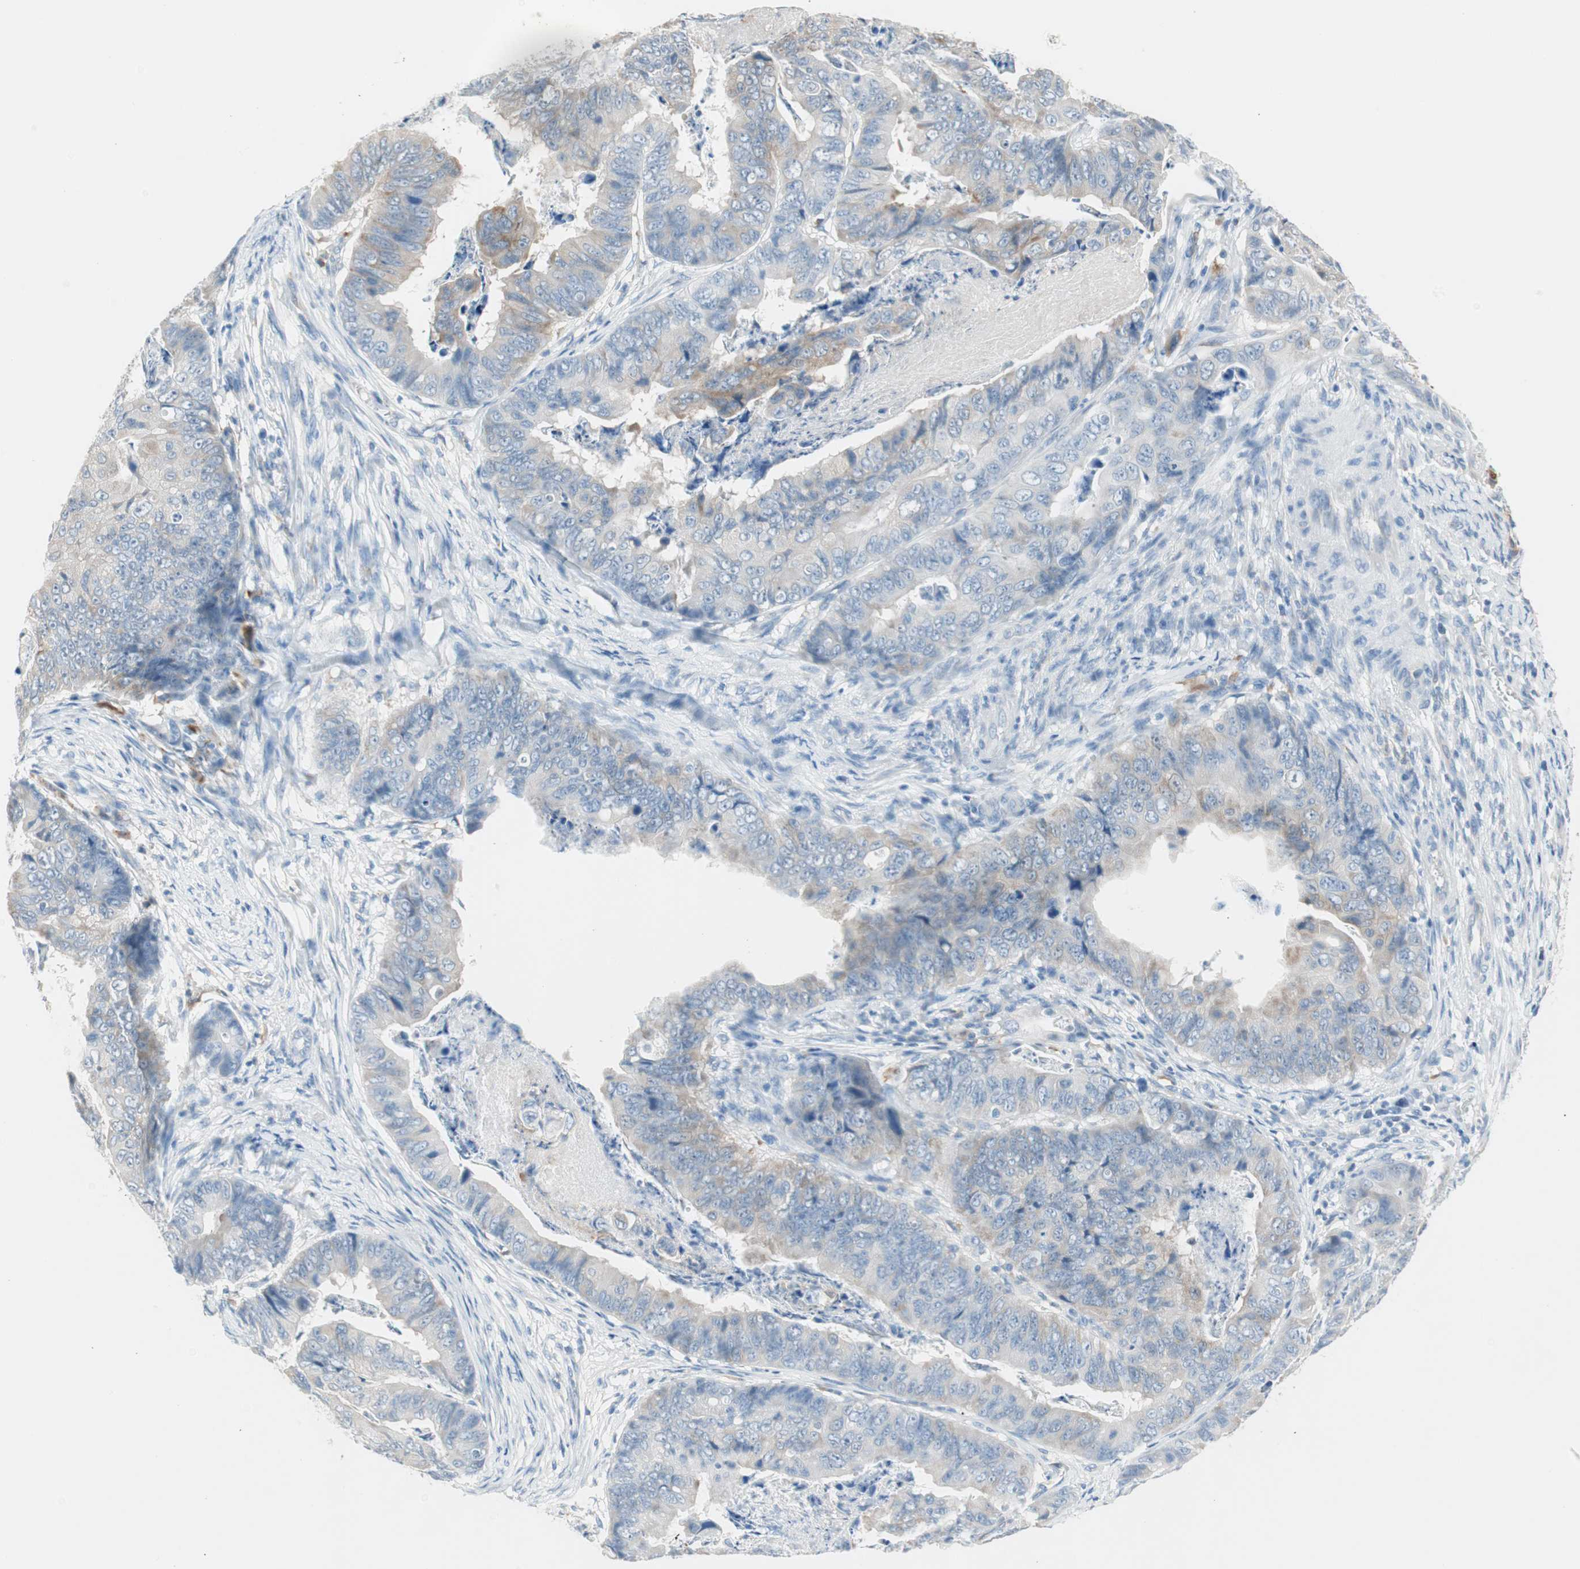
{"staining": {"intensity": "weak", "quantity": "25%-75%", "location": "cytoplasmic/membranous"}, "tissue": "stomach cancer", "cell_type": "Tumor cells", "image_type": "cancer", "snomed": [{"axis": "morphology", "description": "Adenocarcinoma, NOS"}, {"axis": "topography", "description": "Stomach, lower"}], "caption": "A photomicrograph of human stomach adenocarcinoma stained for a protein shows weak cytoplasmic/membranous brown staining in tumor cells.", "gene": "GLUL", "patient": {"sex": "male", "age": 77}}